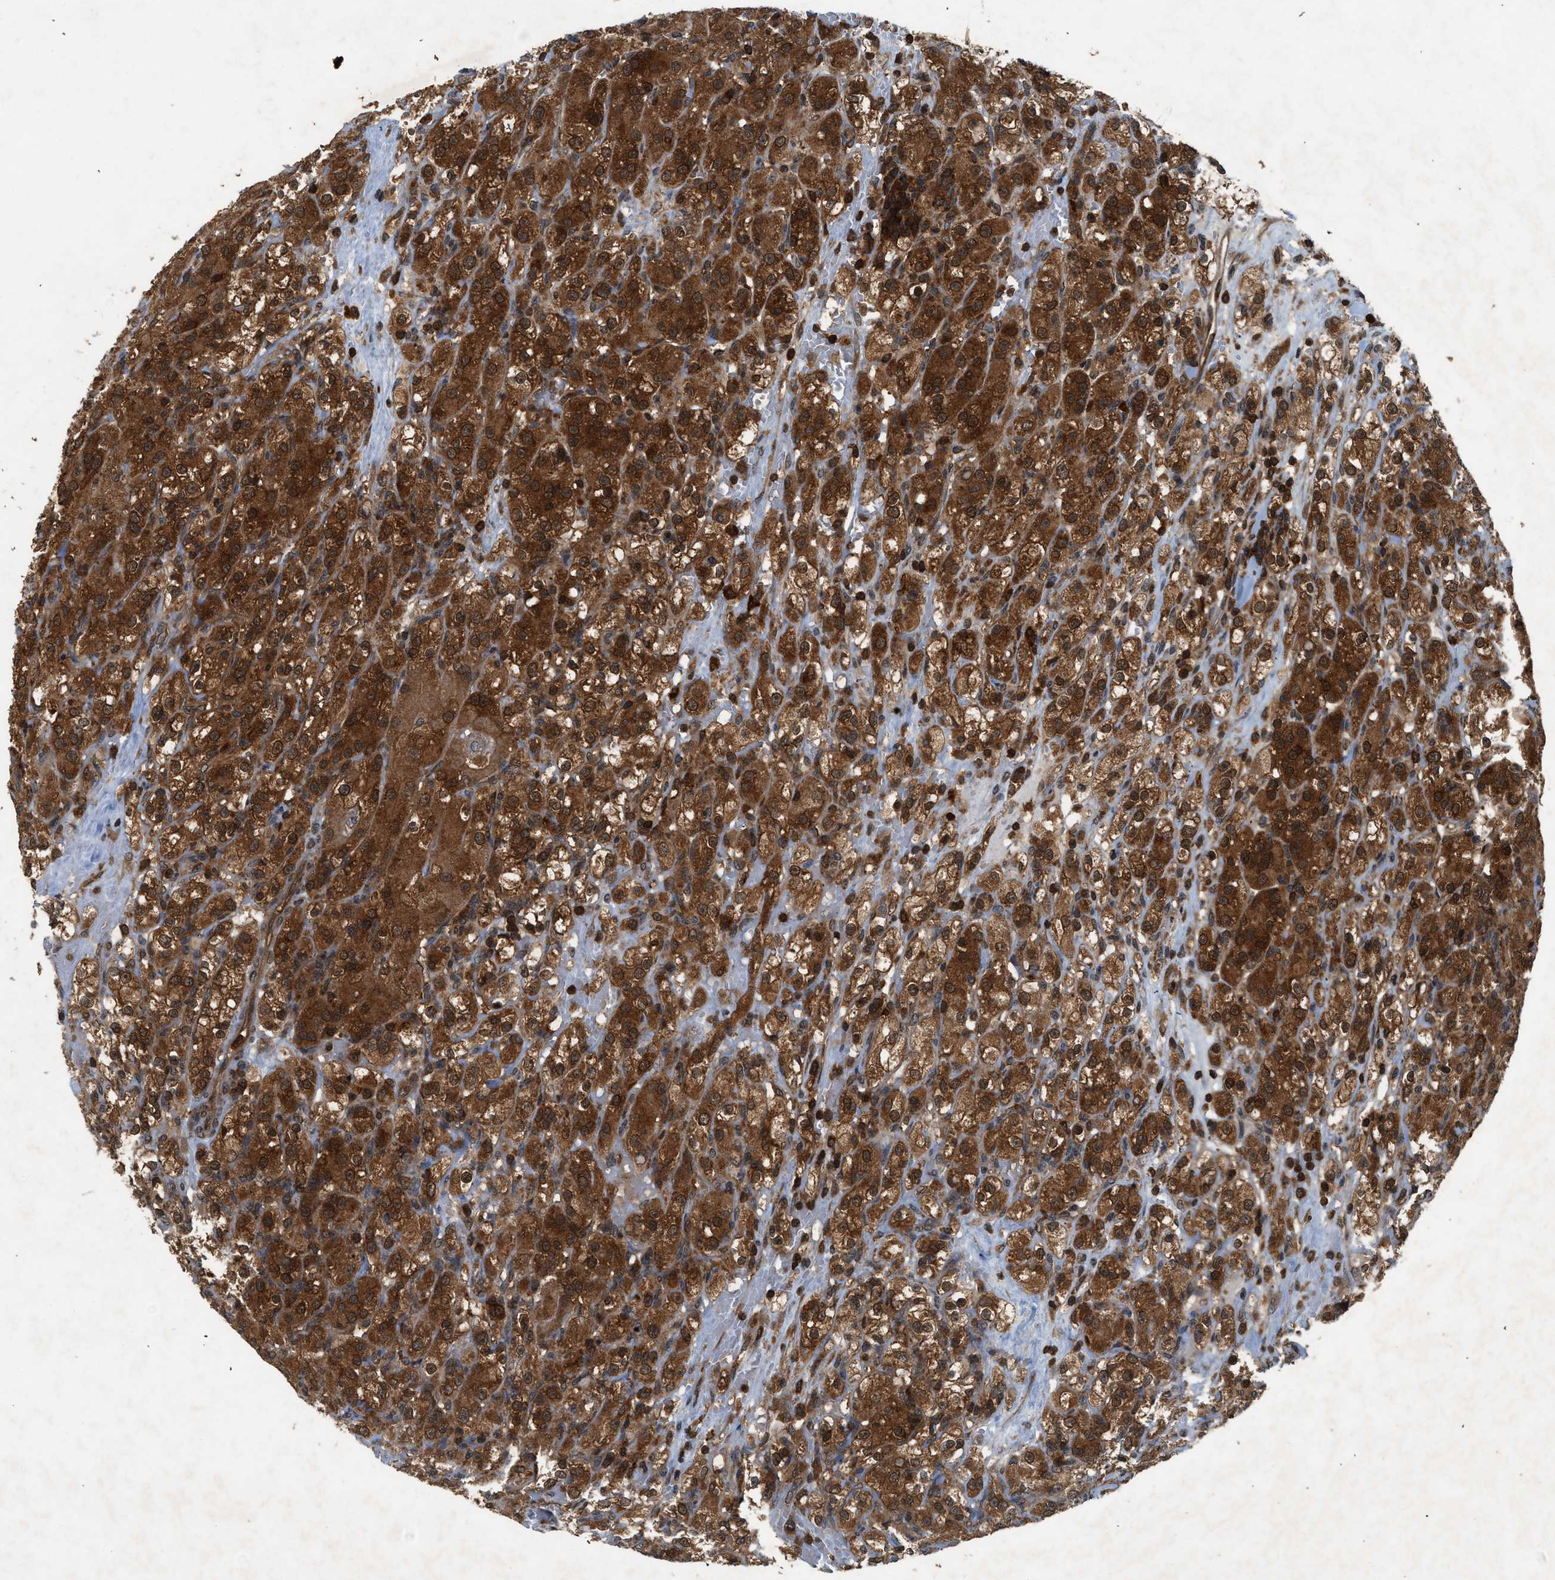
{"staining": {"intensity": "strong", "quantity": ">75%", "location": "cytoplasmic/membranous,nuclear"}, "tissue": "renal cancer", "cell_type": "Tumor cells", "image_type": "cancer", "snomed": [{"axis": "morphology", "description": "Adenocarcinoma, NOS"}, {"axis": "topography", "description": "Kidney"}], "caption": "Human renal cancer (adenocarcinoma) stained for a protein (brown) demonstrates strong cytoplasmic/membranous and nuclear positive positivity in approximately >75% of tumor cells.", "gene": "OXSR1", "patient": {"sex": "male", "age": 61}}